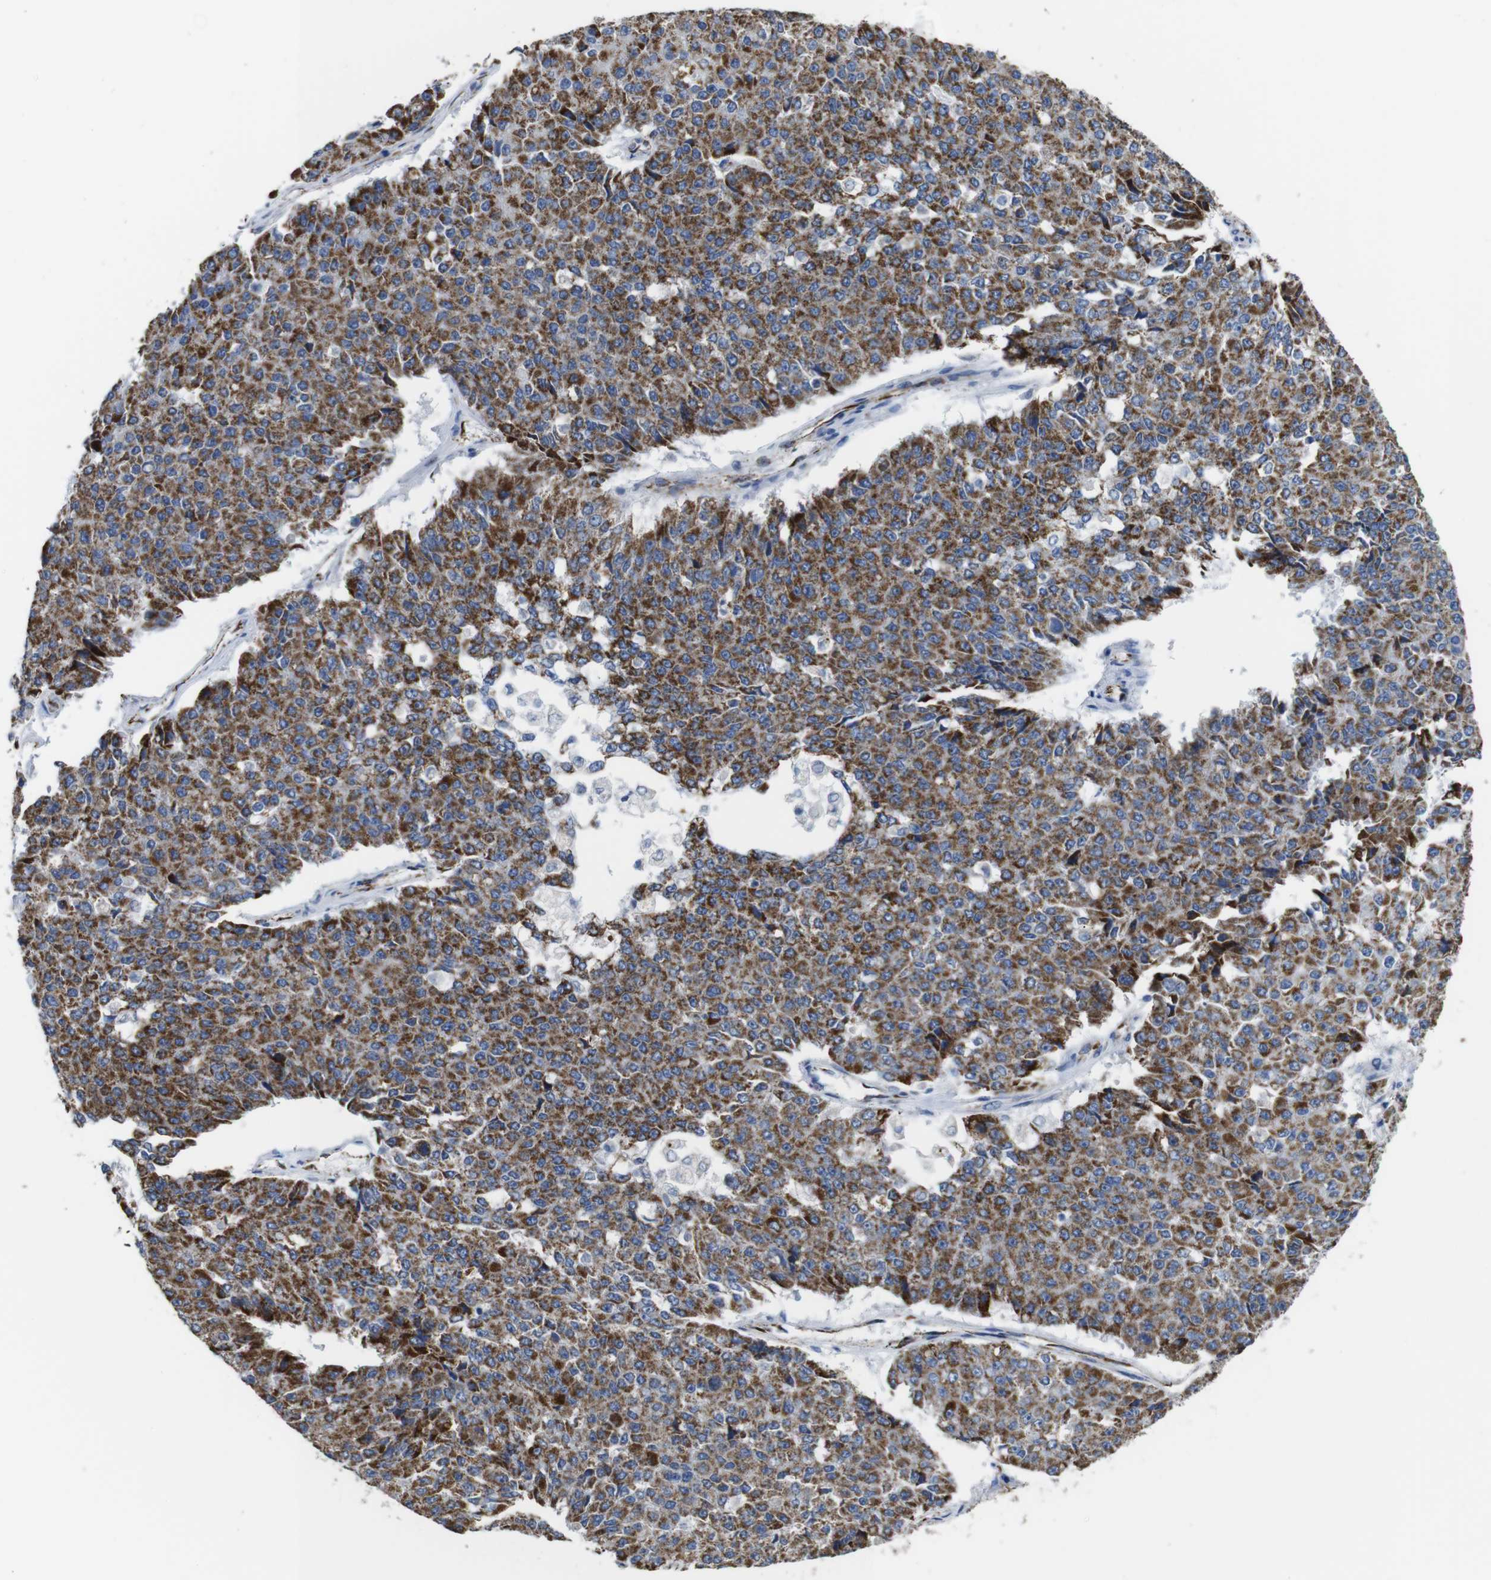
{"staining": {"intensity": "strong", "quantity": "25%-75%", "location": "cytoplasmic/membranous"}, "tissue": "pancreatic cancer", "cell_type": "Tumor cells", "image_type": "cancer", "snomed": [{"axis": "morphology", "description": "Adenocarcinoma, NOS"}, {"axis": "topography", "description": "Pancreas"}], "caption": "Strong cytoplasmic/membranous protein expression is seen in approximately 25%-75% of tumor cells in pancreatic cancer (adenocarcinoma).", "gene": "MAOA", "patient": {"sex": "male", "age": 50}}